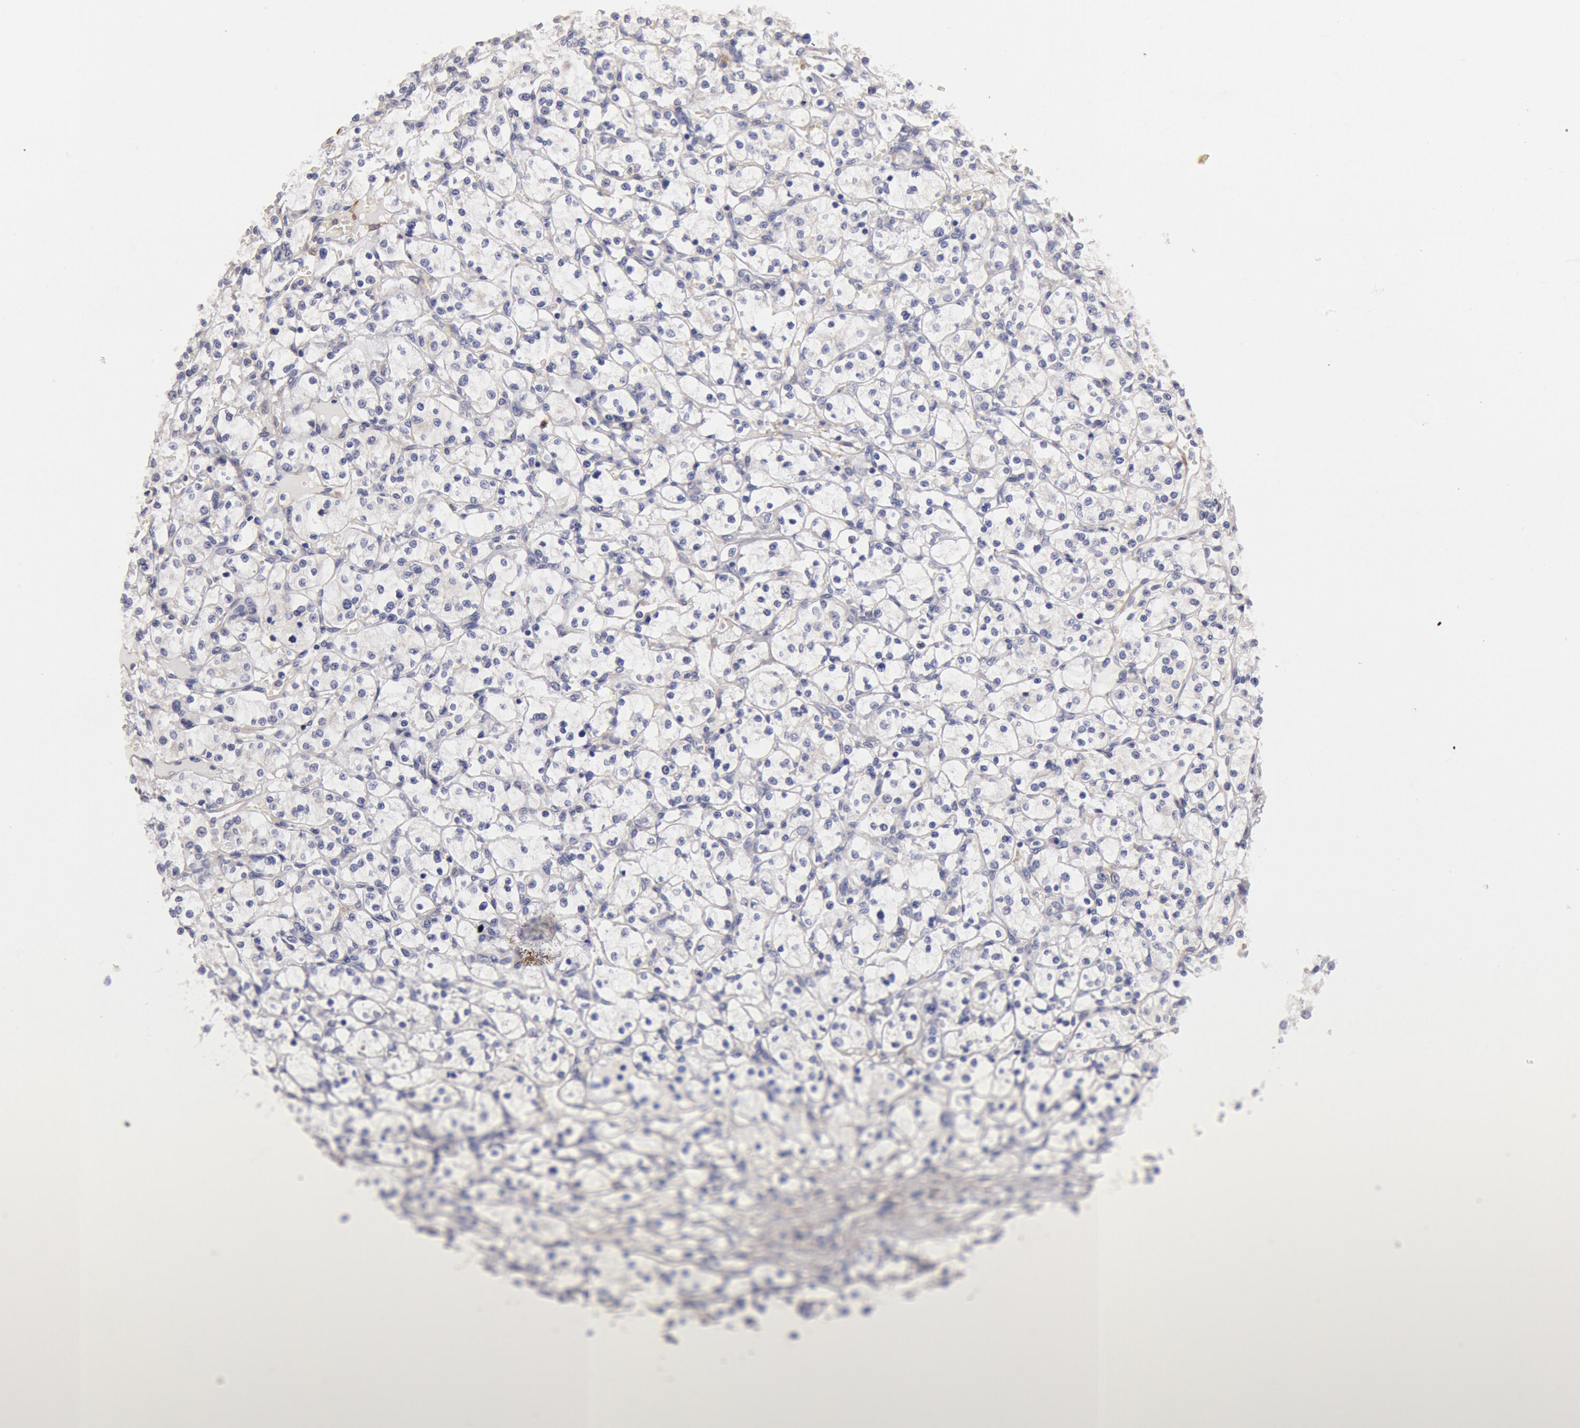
{"staining": {"intensity": "weak", "quantity": "<25%", "location": "cytoplasmic/membranous"}, "tissue": "renal cancer", "cell_type": "Tumor cells", "image_type": "cancer", "snomed": [{"axis": "morphology", "description": "Adenocarcinoma, NOS"}, {"axis": "topography", "description": "Kidney"}], "caption": "High magnification brightfield microscopy of adenocarcinoma (renal) stained with DAB (3,3'-diaminobenzidine) (brown) and counterstained with hematoxylin (blue): tumor cells show no significant positivity.", "gene": "TMED8", "patient": {"sex": "male", "age": 61}}